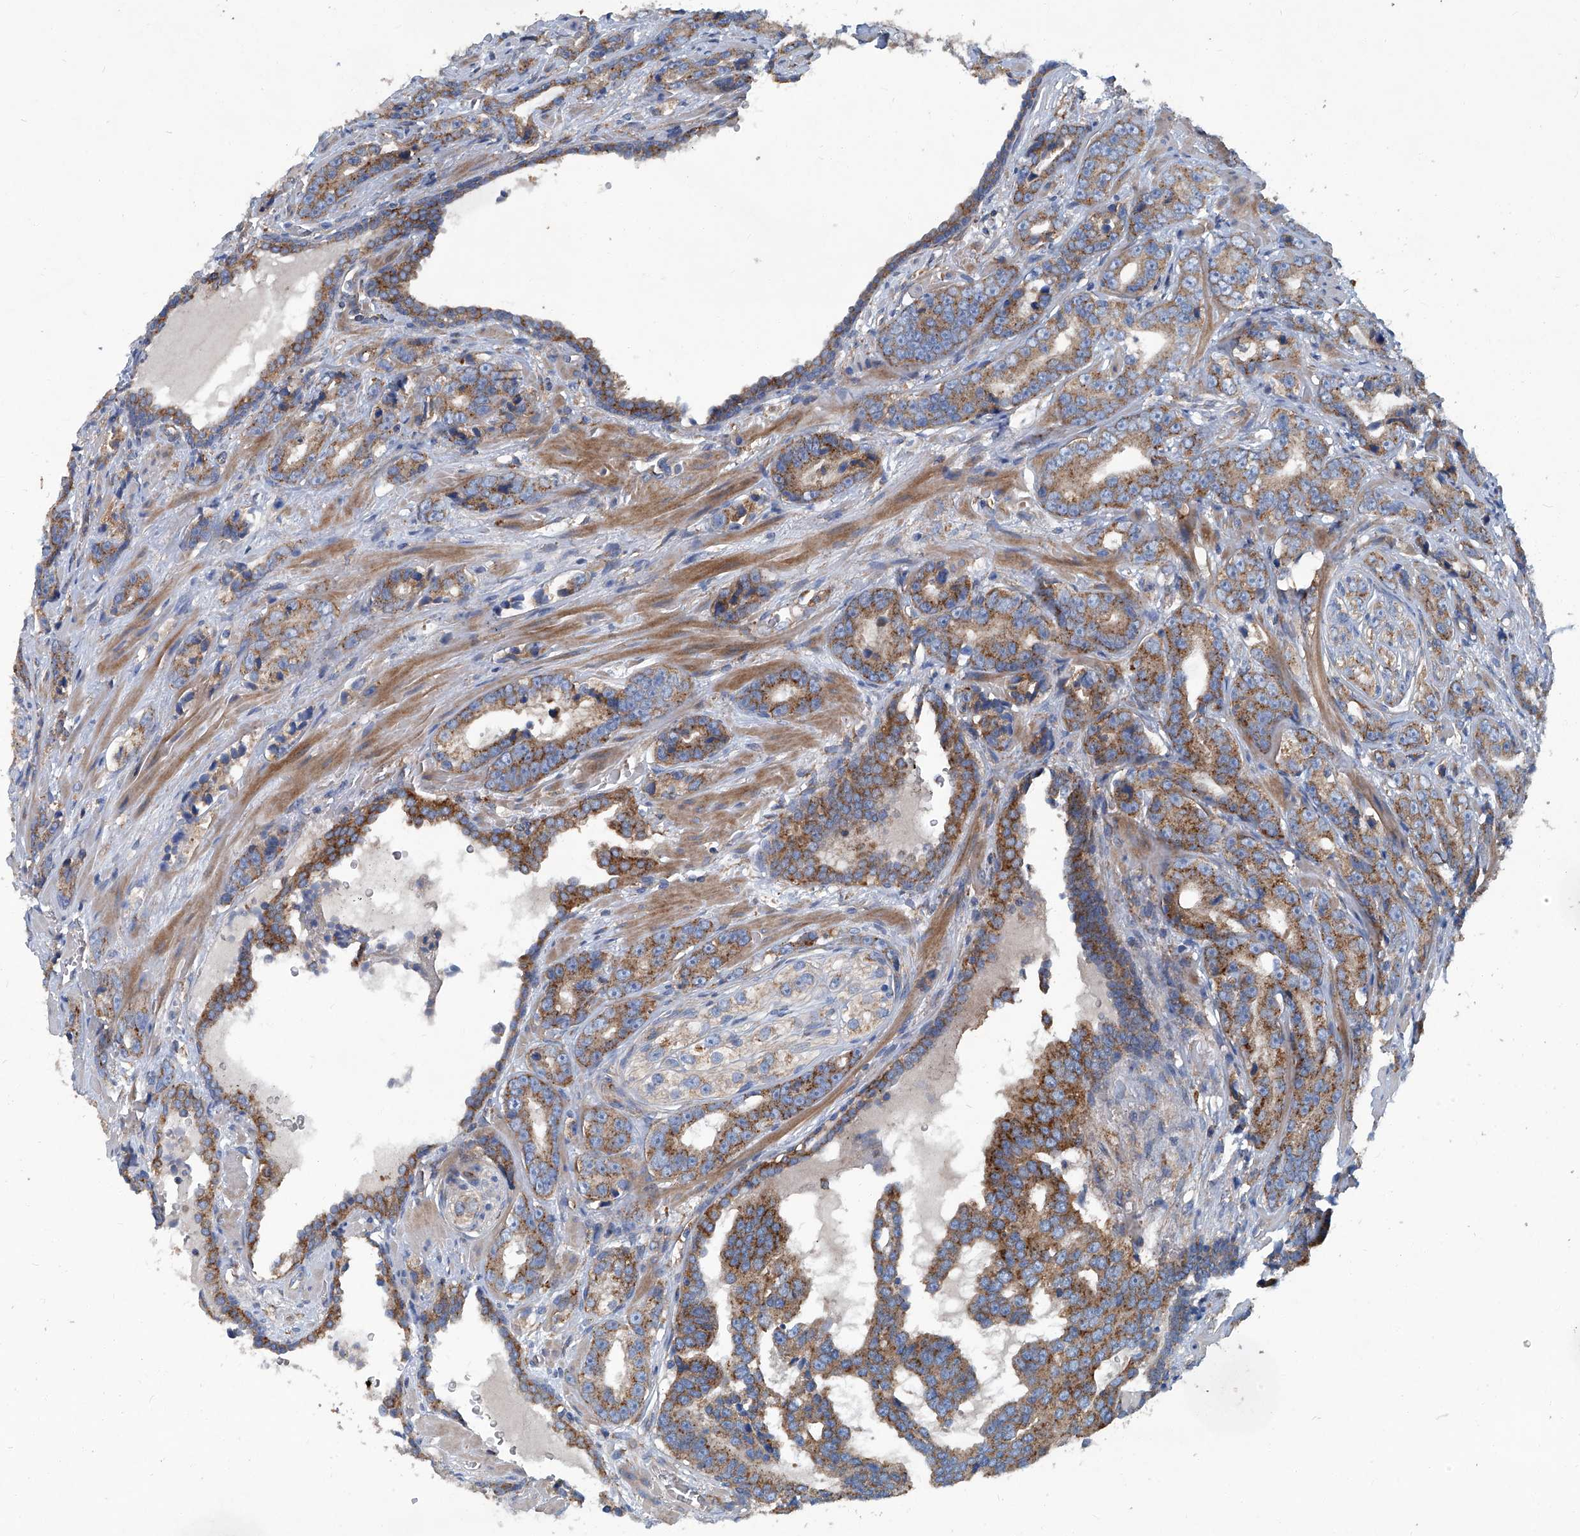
{"staining": {"intensity": "moderate", "quantity": ">75%", "location": "cytoplasmic/membranous"}, "tissue": "prostate cancer", "cell_type": "Tumor cells", "image_type": "cancer", "snomed": [{"axis": "morphology", "description": "Adenocarcinoma, High grade"}, {"axis": "topography", "description": "Prostate"}], "caption": "This photomicrograph exhibits IHC staining of prostate cancer, with medium moderate cytoplasmic/membranous positivity in about >75% of tumor cells.", "gene": "PIGH", "patient": {"sex": "male", "age": 62}}